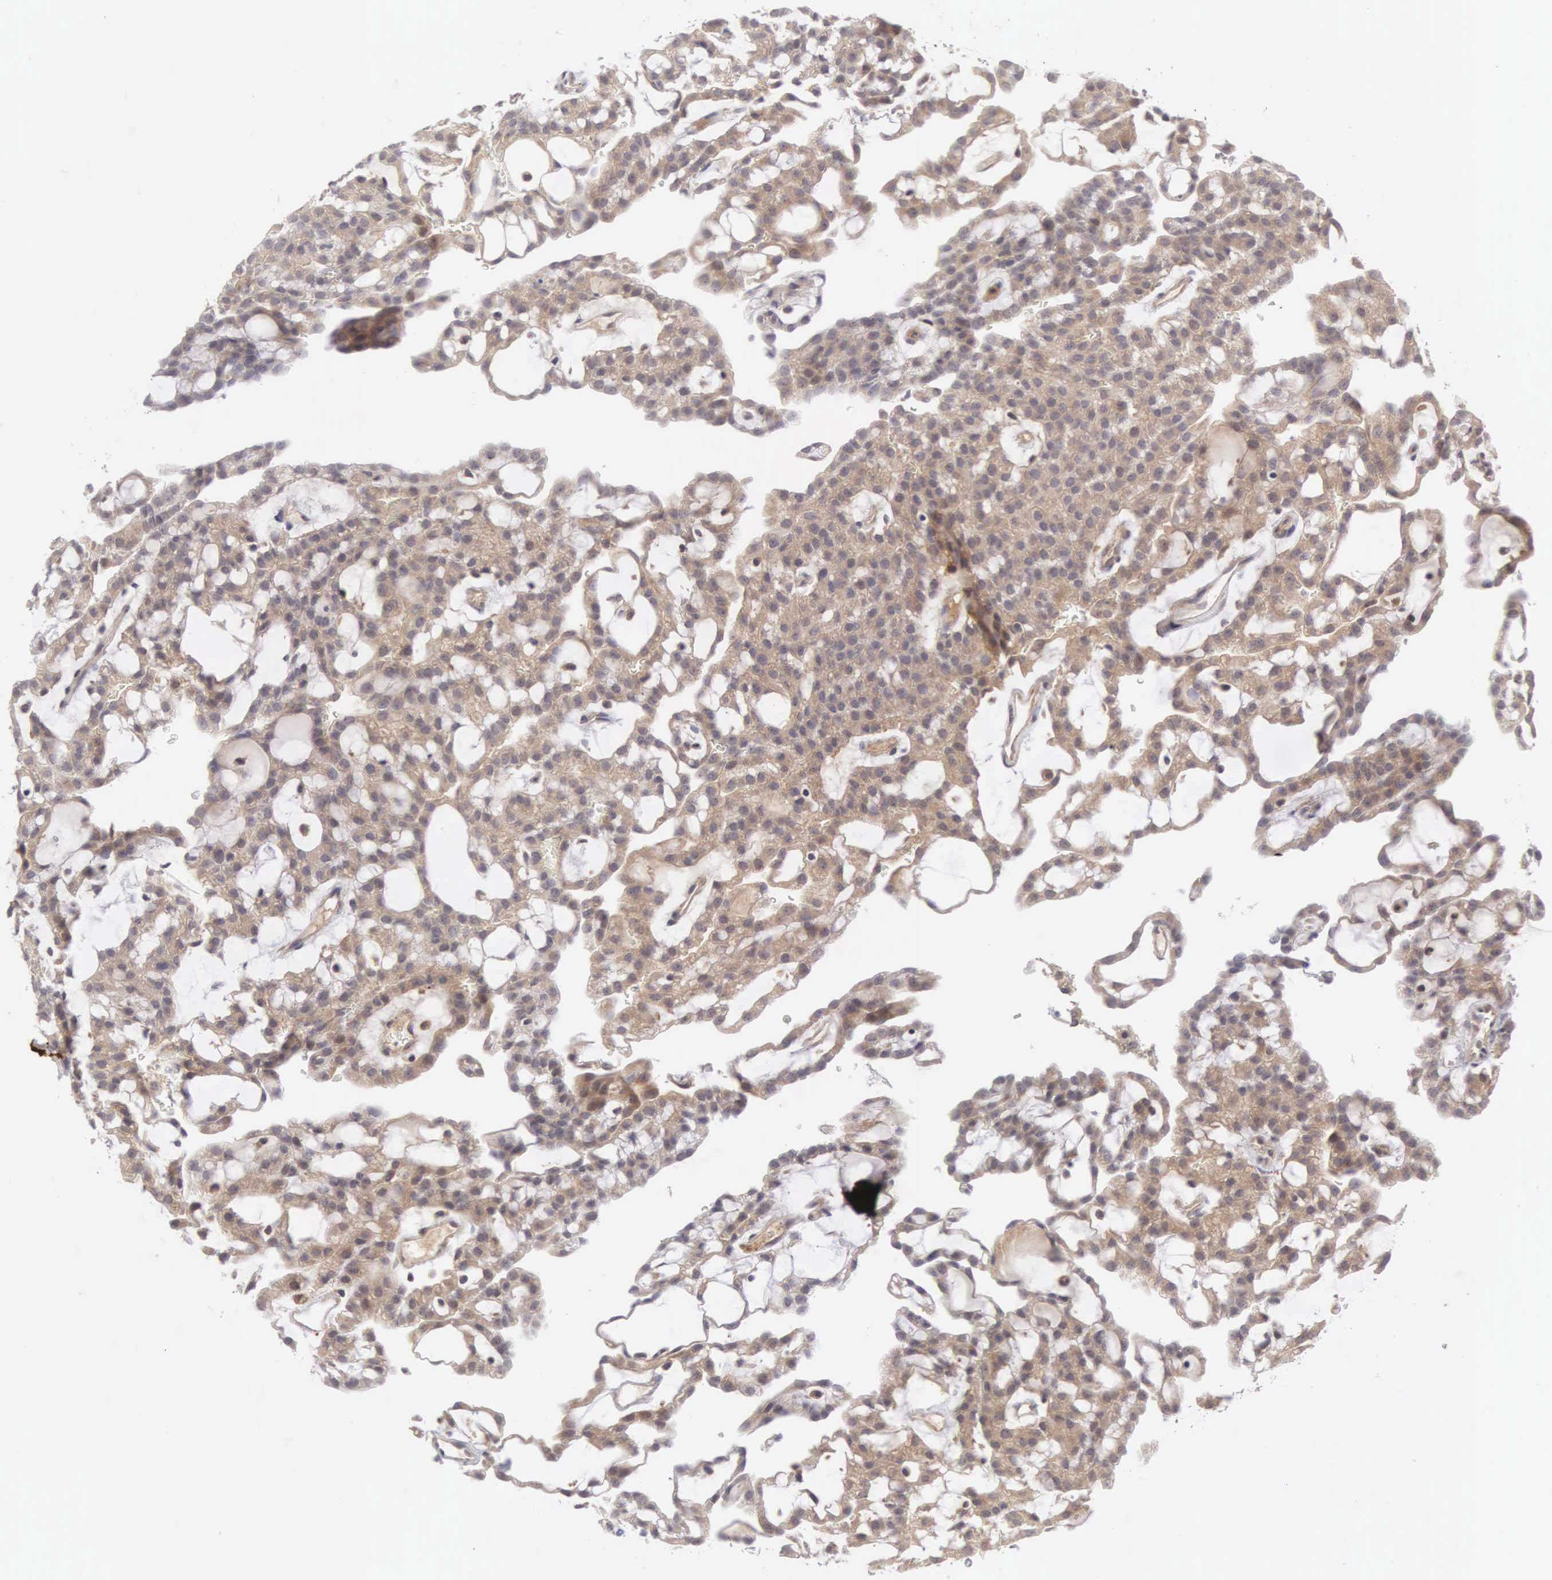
{"staining": {"intensity": "weak", "quantity": "25%-75%", "location": "cytoplasmic/membranous"}, "tissue": "renal cancer", "cell_type": "Tumor cells", "image_type": "cancer", "snomed": [{"axis": "morphology", "description": "Adenocarcinoma, NOS"}, {"axis": "topography", "description": "Kidney"}], "caption": "IHC micrograph of neoplastic tissue: renal cancer (adenocarcinoma) stained using immunohistochemistry exhibits low levels of weak protein expression localized specifically in the cytoplasmic/membranous of tumor cells, appearing as a cytoplasmic/membranous brown color.", "gene": "CD1A", "patient": {"sex": "male", "age": 63}}